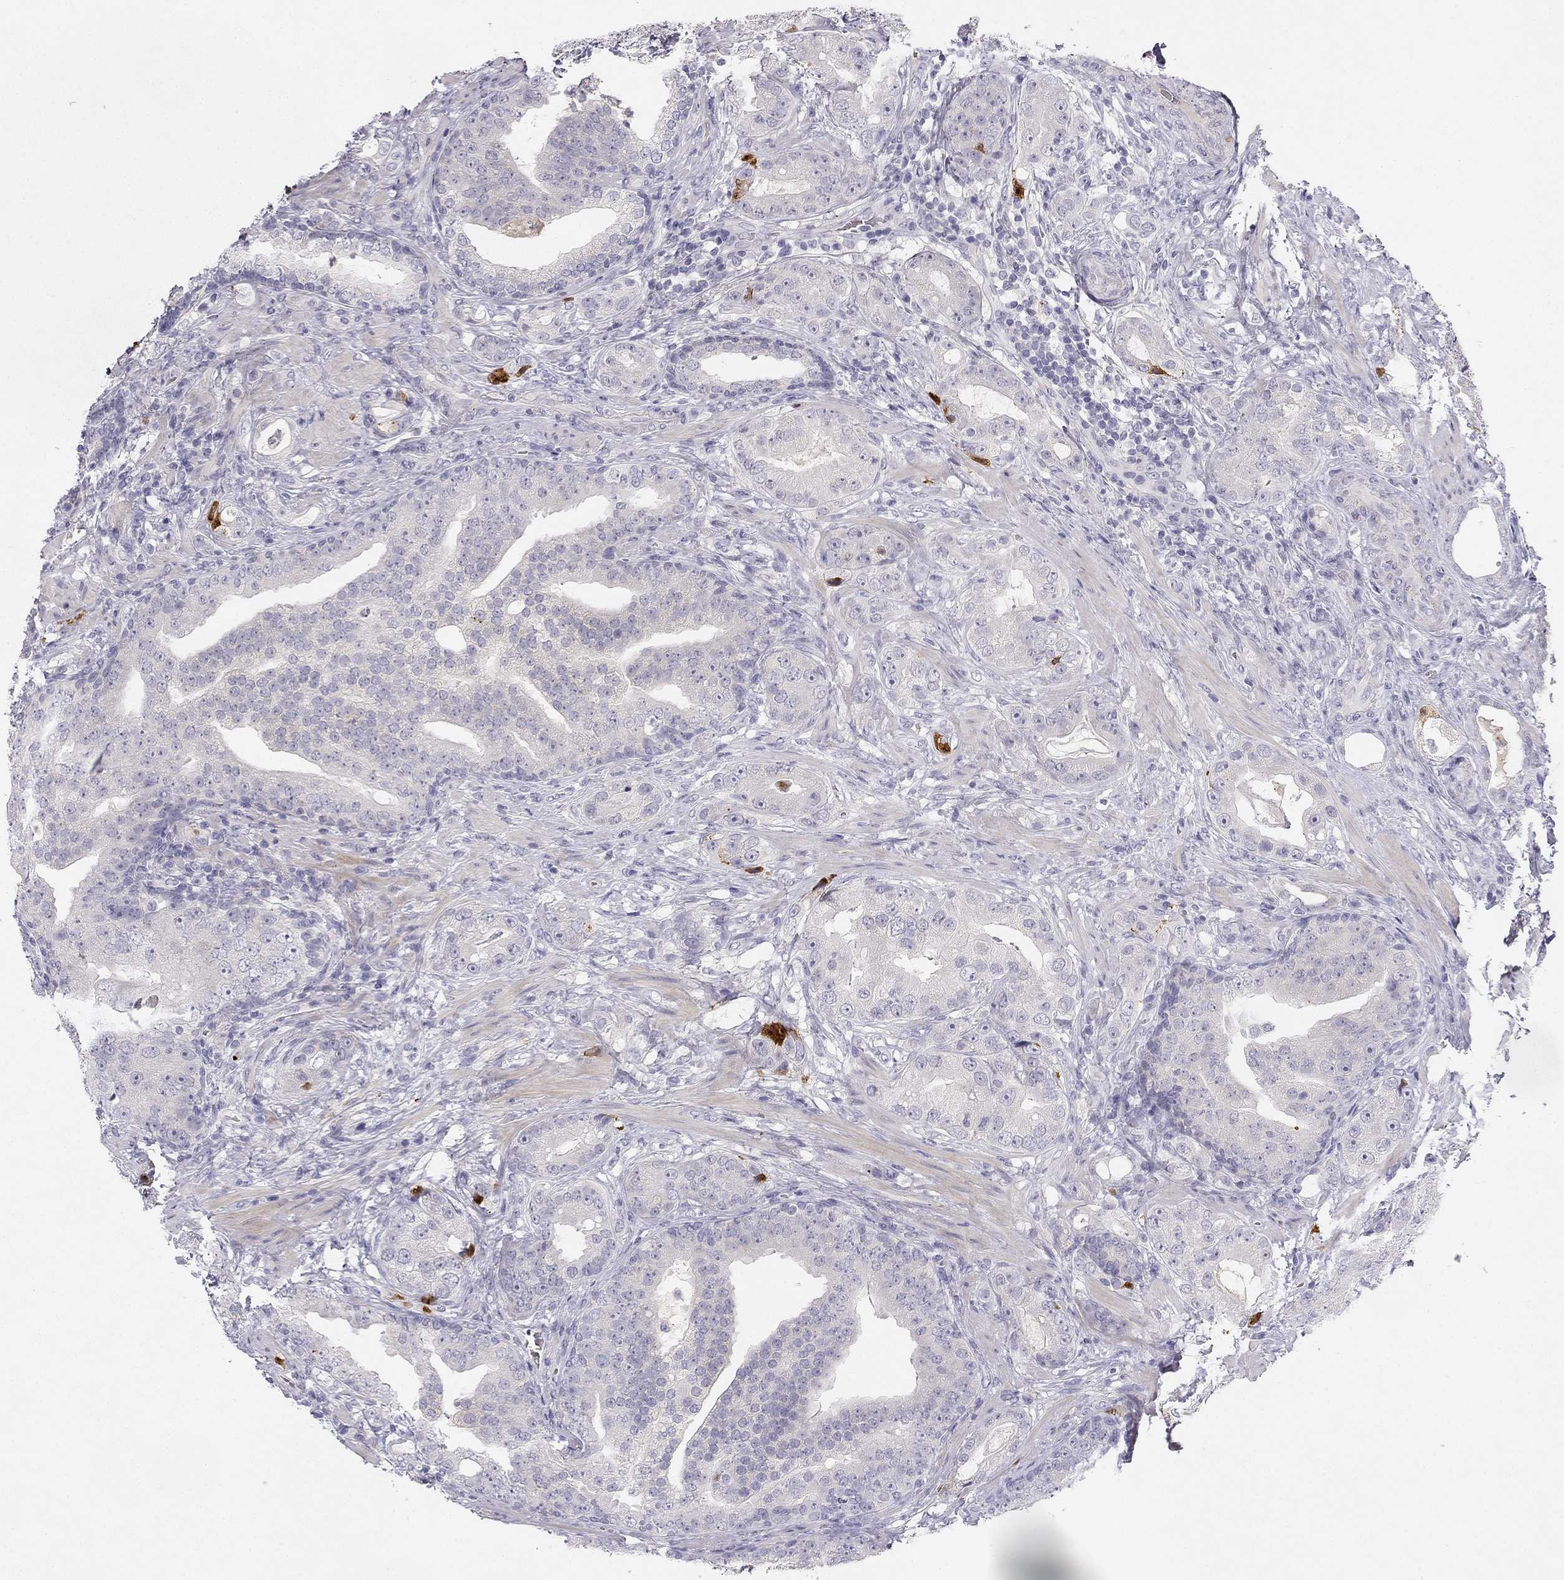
{"staining": {"intensity": "negative", "quantity": "none", "location": "none"}, "tissue": "prostate cancer", "cell_type": "Tumor cells", "image_type": "cancer", "snomed": [{"axis": "morphology", "description": "Adenocarcinoma, NOS"}, {"axis": "topography", "description": "Prostate"}], "caption": "Immunohistochemical staining of prostate cancer displays no significant staining in tumor cells.", "gene": "SLC6A4", "patient": {"sex": "male", "age": 57}}